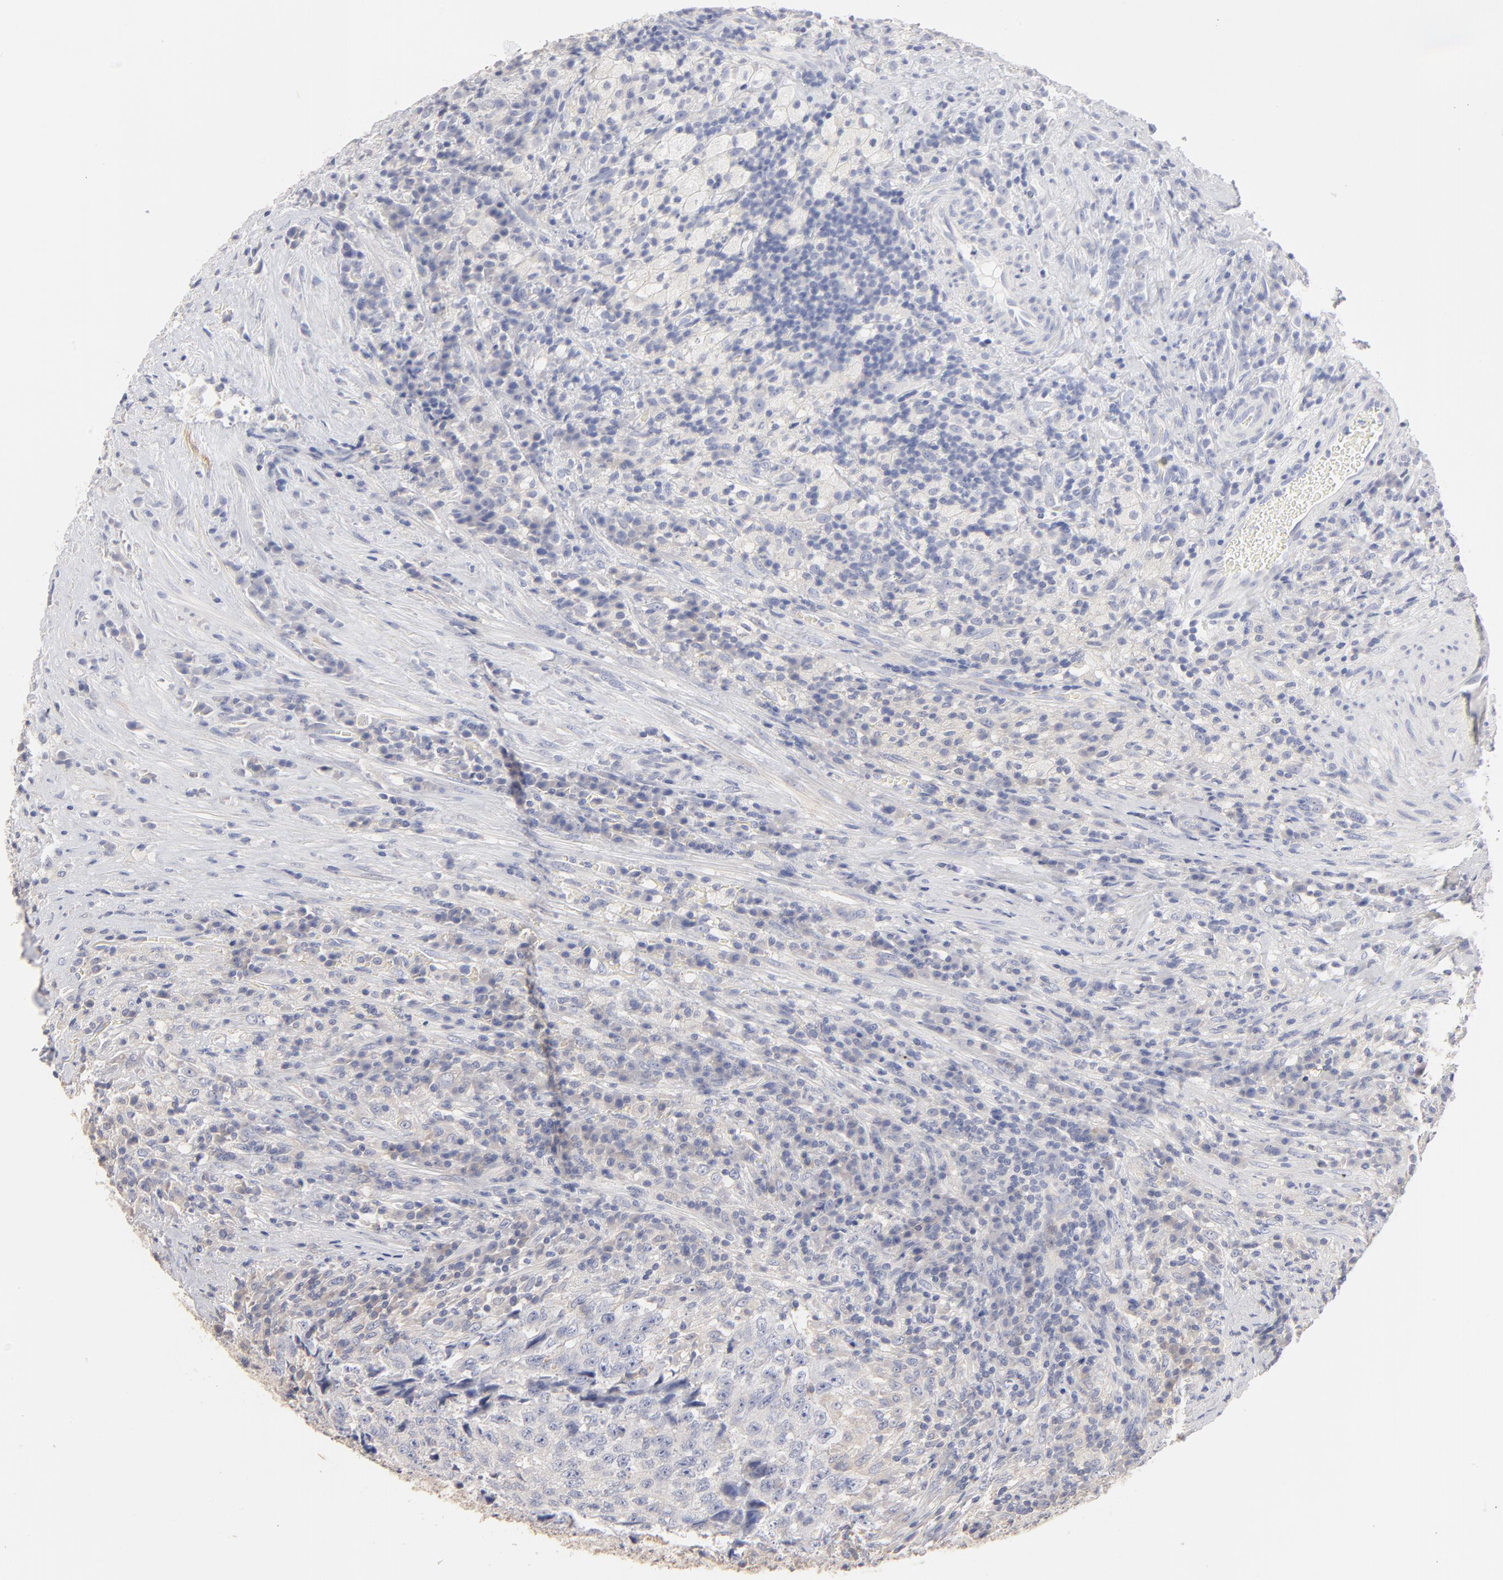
{"staining": {"intensity": "negative", "quantity": "none", "location": "none"}, "tissue": "testis cancer", "cell_type": "Tumor cells", "image_type": "cancer", "snomed": [{"axis": "morphology", "description": "Necrosis, NOS"}, {"axis": "morphology", "description": "Carcinoma, Embryonal, NOS"}, {"axis": "topography", "description": "Testis"}], "caption": "Photomicrograph shows no protein expression in tumor cells of testis cancer tissue.", "gene": "ITGA8", "patient": {"sex": "male", "age": 19}}